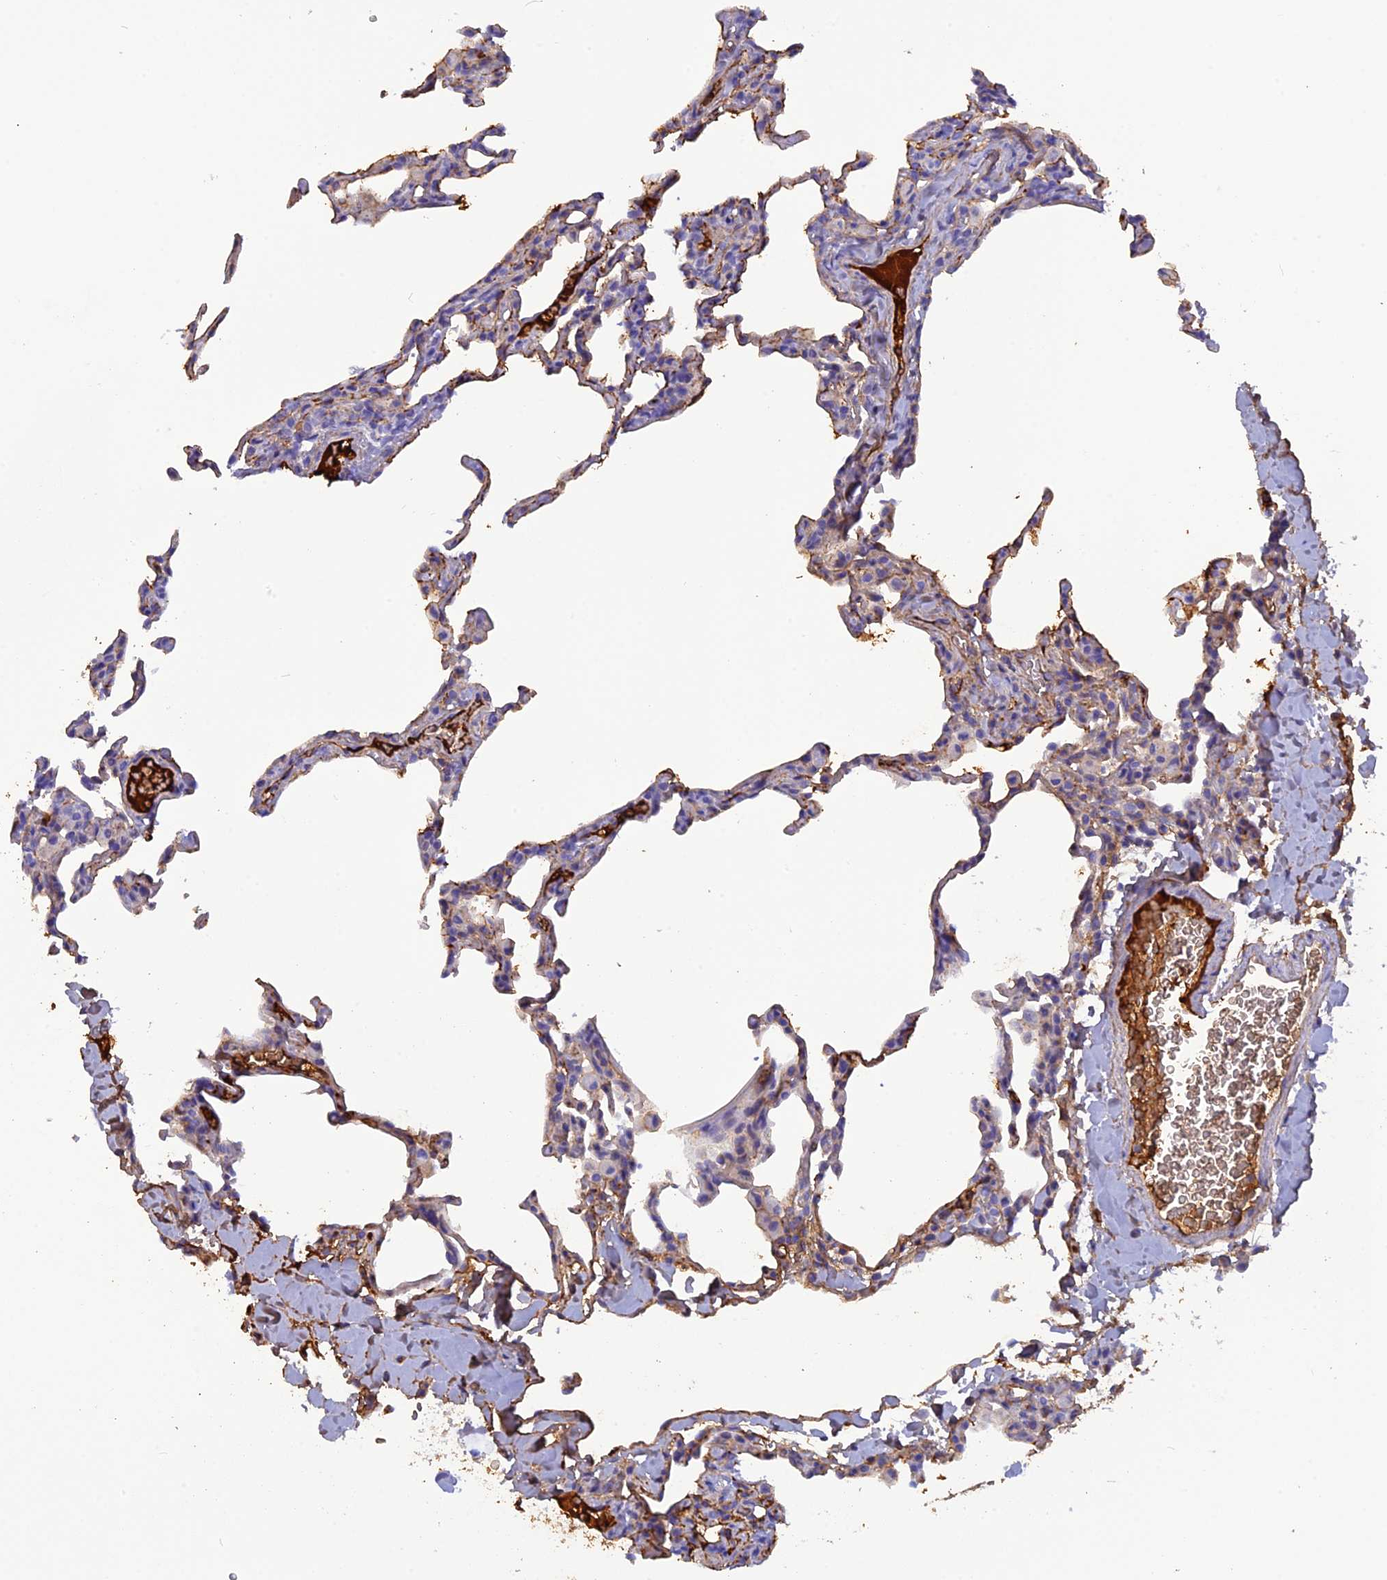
{"staining": {"intensity": "moderate", "quantity": "<25%", "location": "cytoplasmic/membranous,nuclear"}, "tissue": "lung", "cell_type": "Alveolar cells", "image_type": "normal", "snomed": [{"axis": "morphology", "description": "Normal tissue, NOS"}, {"axis": "topography", "description": "Lung"}], "caption": "A high-resolution histopathology image shows IHC staining of normal lung, which reveals moderate cytoplasmic/membranous,nuclear positivity in about <25% of alveolar cells.", "gene": "PZP", "patient": {"sex": "male", "age": 20}}